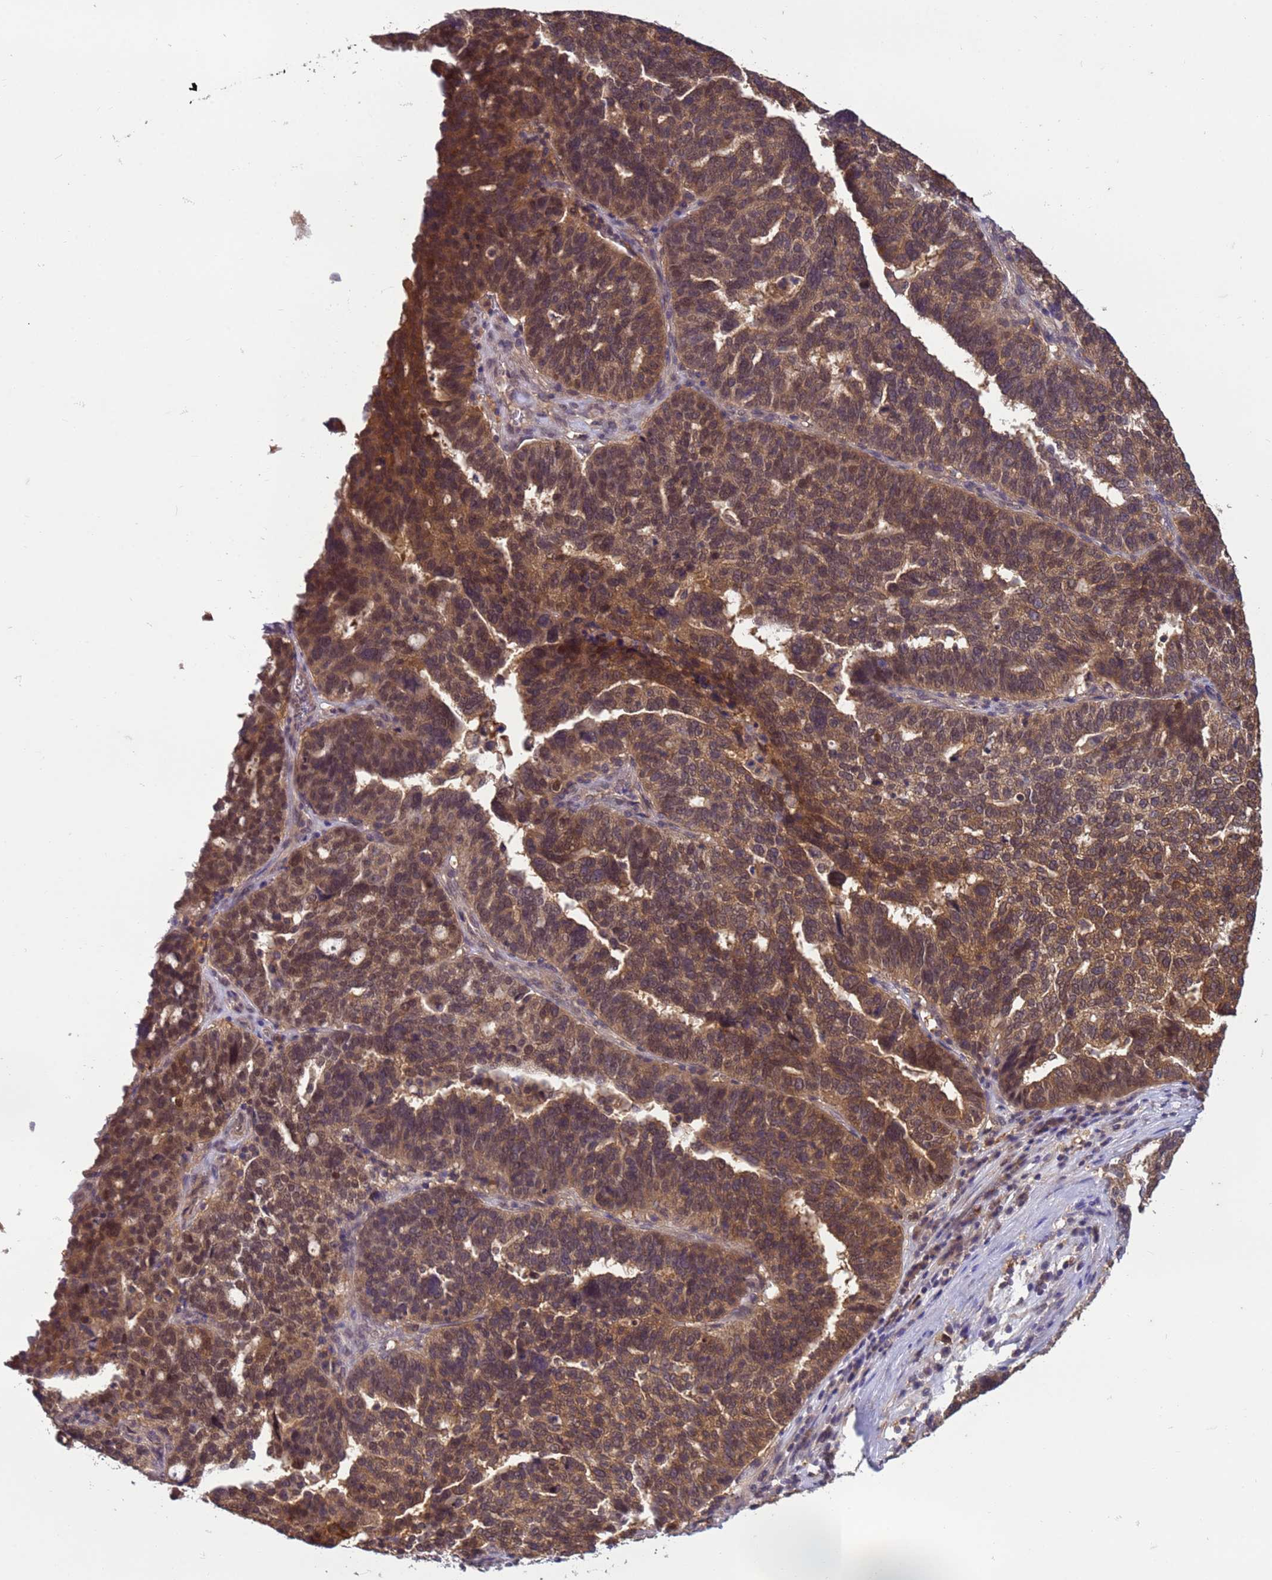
{"staining": {"intensity": "moderate", "quantity": ">75%", "location": "cytoplasmic/membranous,nuclear"}, "tissue": "ovarian cancer", "cell_type": "Tumor cells", "image_type": "cancer", "snomed": [{"axis": "morphology", "description": "Cystadenocarcinoma, serous, NOS"}, {"axis": "topography", "description": "Ovary"}], "caption": "There is medium levels of moderate cytoplasmic/membranous and nuclear positivity in tumor cells of serous cystadenocarcinoma (ovarian), as demonstrated by immunohistochemical staining (brown color).", "gene": "NPEPPS", "patient": {"sex": "female", "age": 59}}